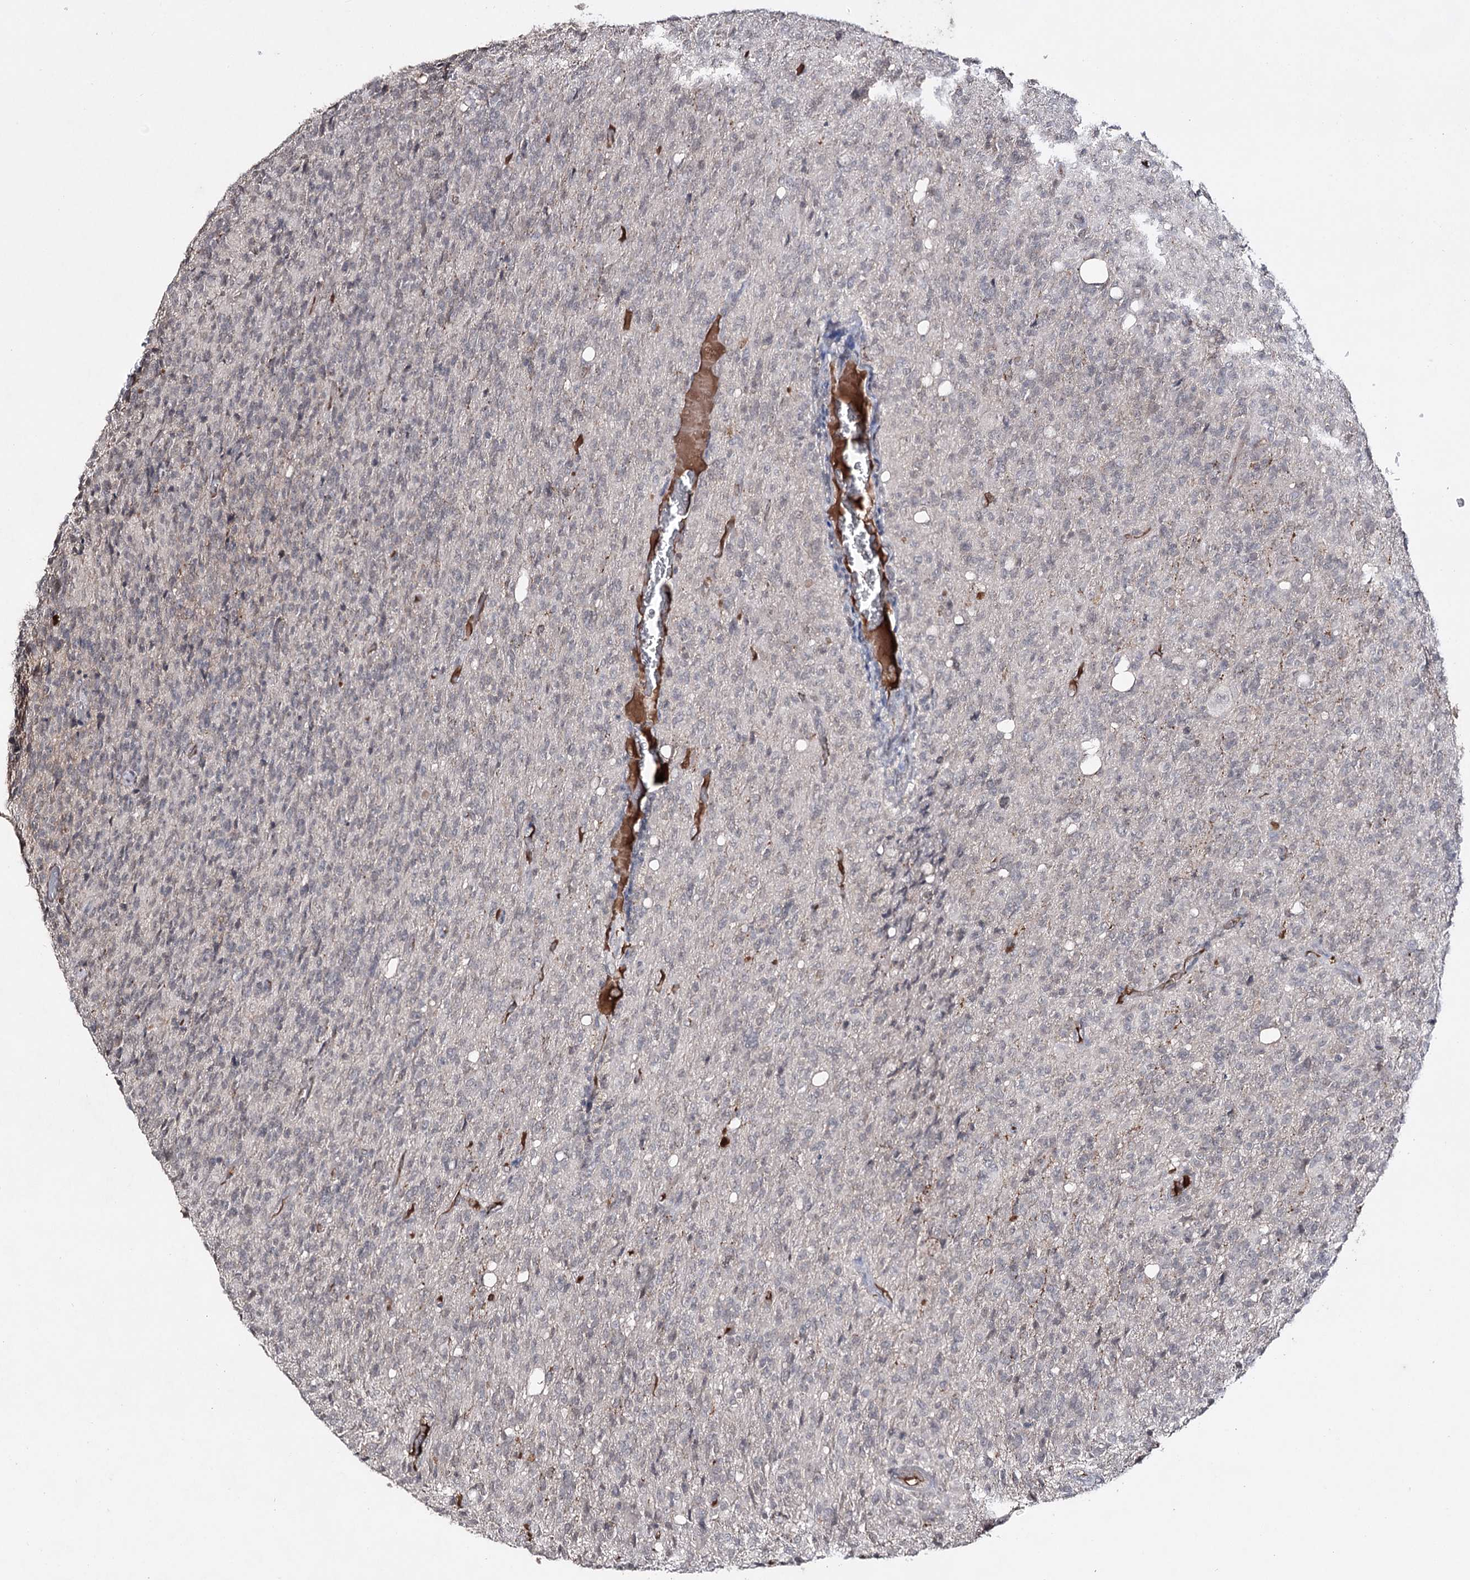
{"staining": {"intensity": "weak", "quantity": "25%-75%", "location": "cytoplasmic/membranous"}, "tissue": "glioma", "cell_type": "Tumor cells", "image_type": "cancer", "snomed": [{"axis": "morphology", "description": "Glioma, malignant, High grade"}, {"axis": "topography", "description": "Brain"}], "caption": "Immunohistochemical staining of human malignant glioma (high-grade) shows low levels of weak cytoplasmic/membranous staining in about 25%-75% of tumor cells.", "gene": "SYNGR3", "patient": {"sex": "female", "age": 57}}